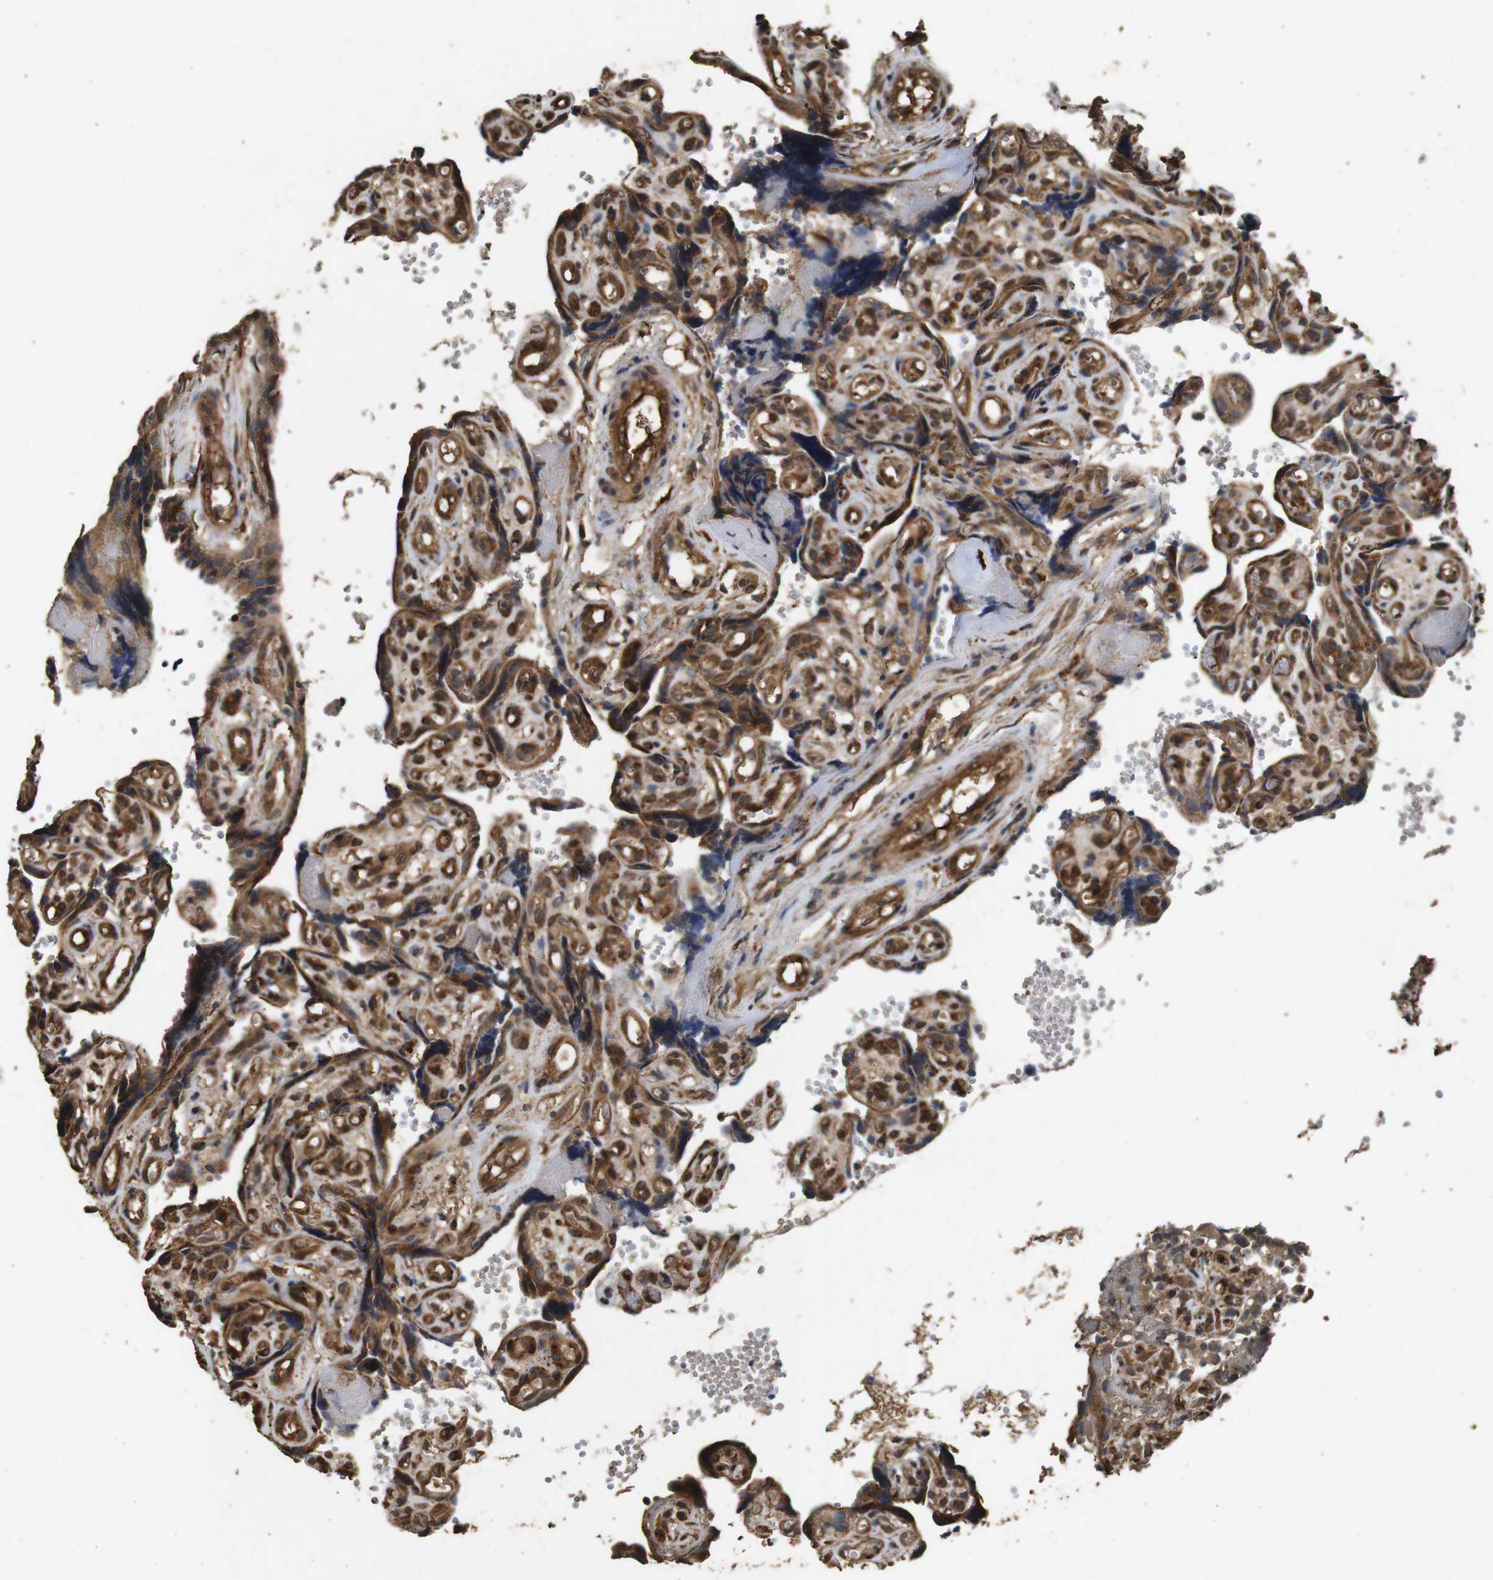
{"staining": {"intensity": "strong", "quantity": ">75%", "location": "cytoplasmic/membranous"}, "tissue": "placenta", "cell_type": "Trophoblastic cells", "image_type": "normal", "snomed": [{"axis": "morphology", "description": "Normal tissue, NOS"}, {"axis": "topography", "description": "Placenta"}], "caption": "Unremarkable placenta reveals strong cytoplasmic/membranous positivity in about >75% of trophoblastic cells.", "gene": "CNPY4", "patient": {"sex": "female", "age": 30}}